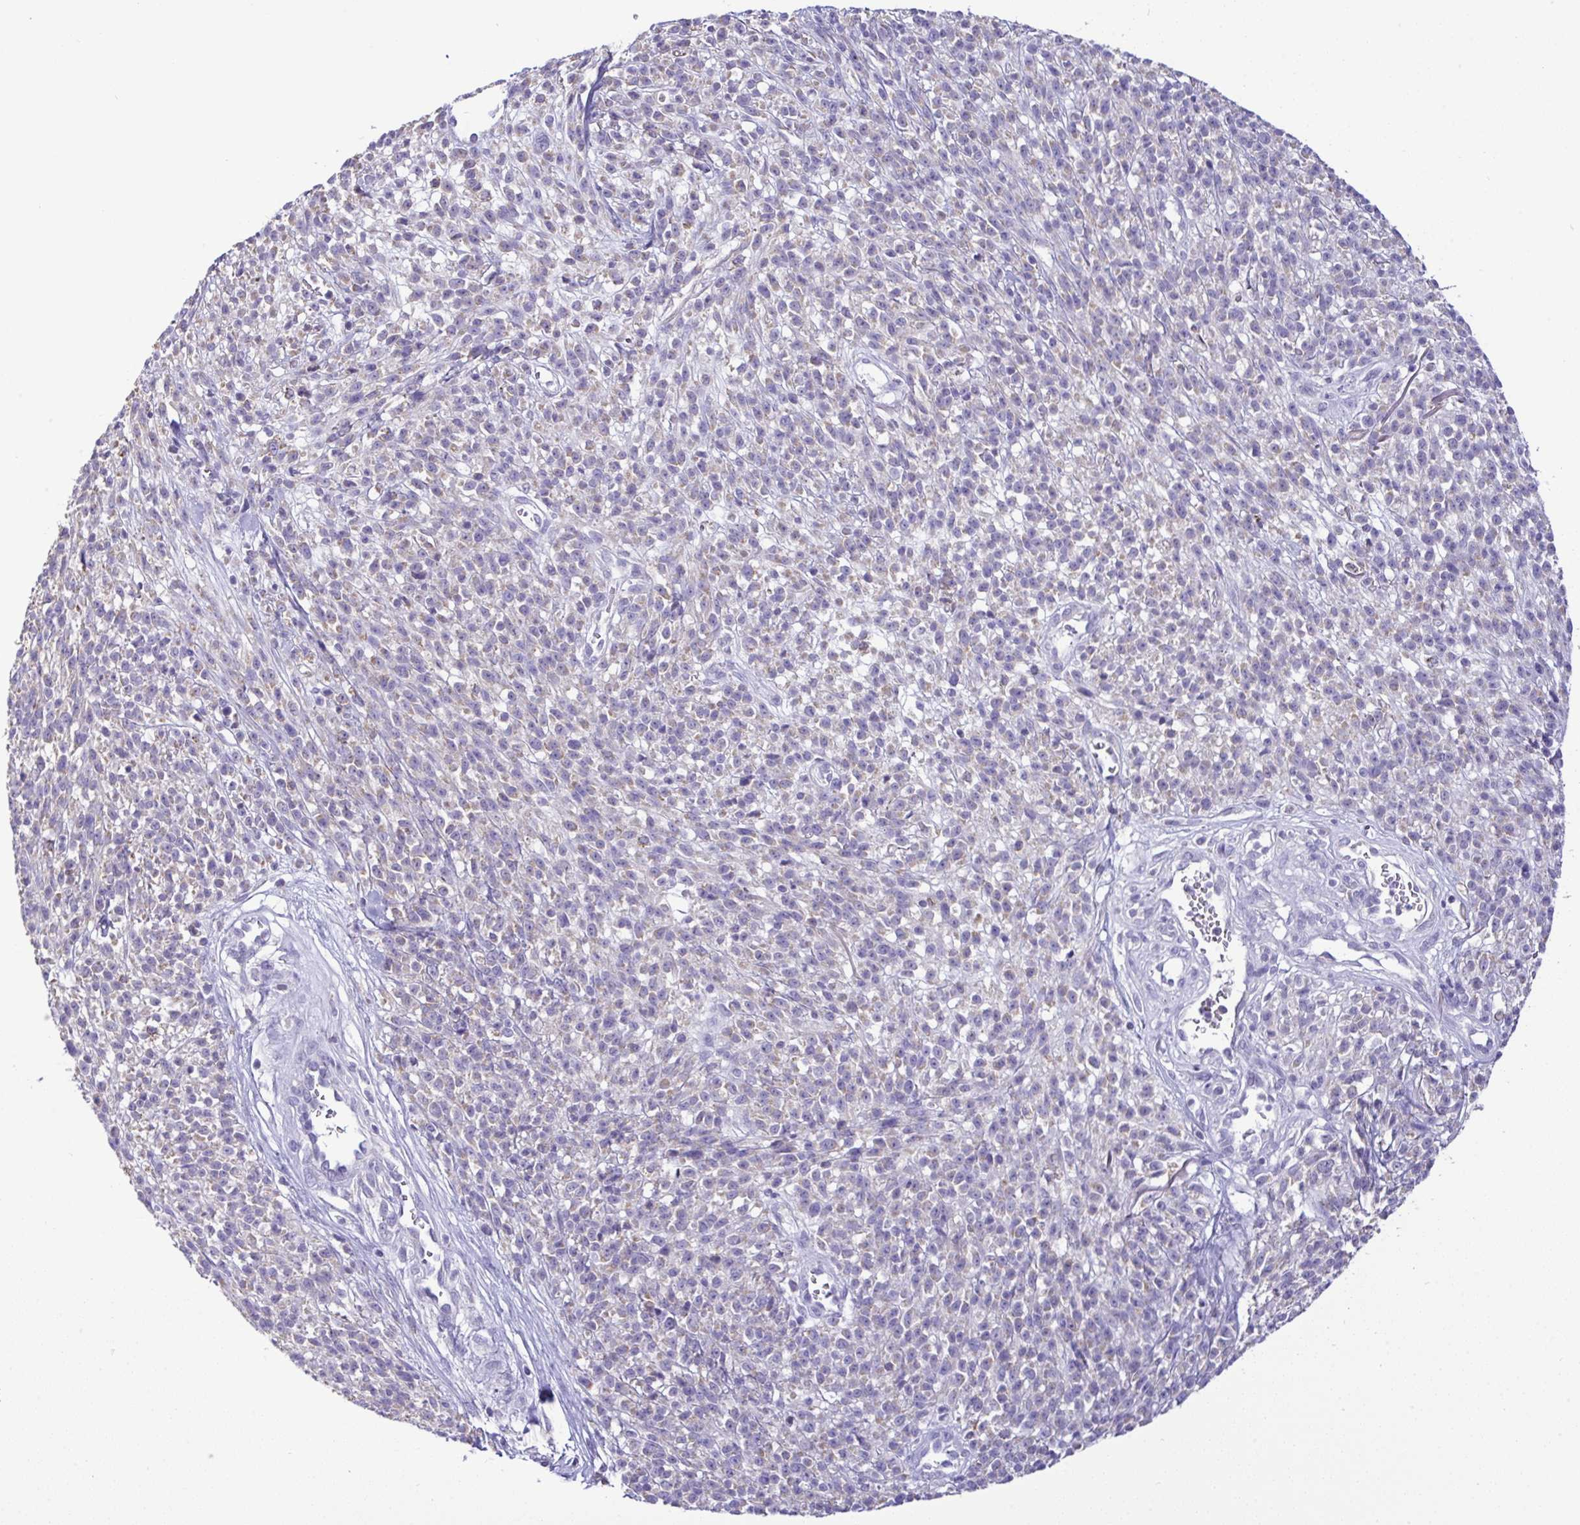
{"staining": {"intensity": "weak", "quantity": "25%-75%", "location": "cytoplasmic/membranous"}, "tissue": "melanoma", "cell_type": "Tumor cells", "image_type": "cancer", "snomed": [{"axis": "morphology", "description": "Malignant melanoma, NOS"}, {"axis": "topography", "description": "Skin"}, {"axis": "topography", "description": "Skin of trunk"}], "caption": "There is low levels of weak cytoplasmic/membranous positivity in tumor cells of malignant melanoma, as demonstrated by immunohistochemical staining (brown color).", "gene": "ST8SIA2", "patient": {"sex": "male", "age": 74}}